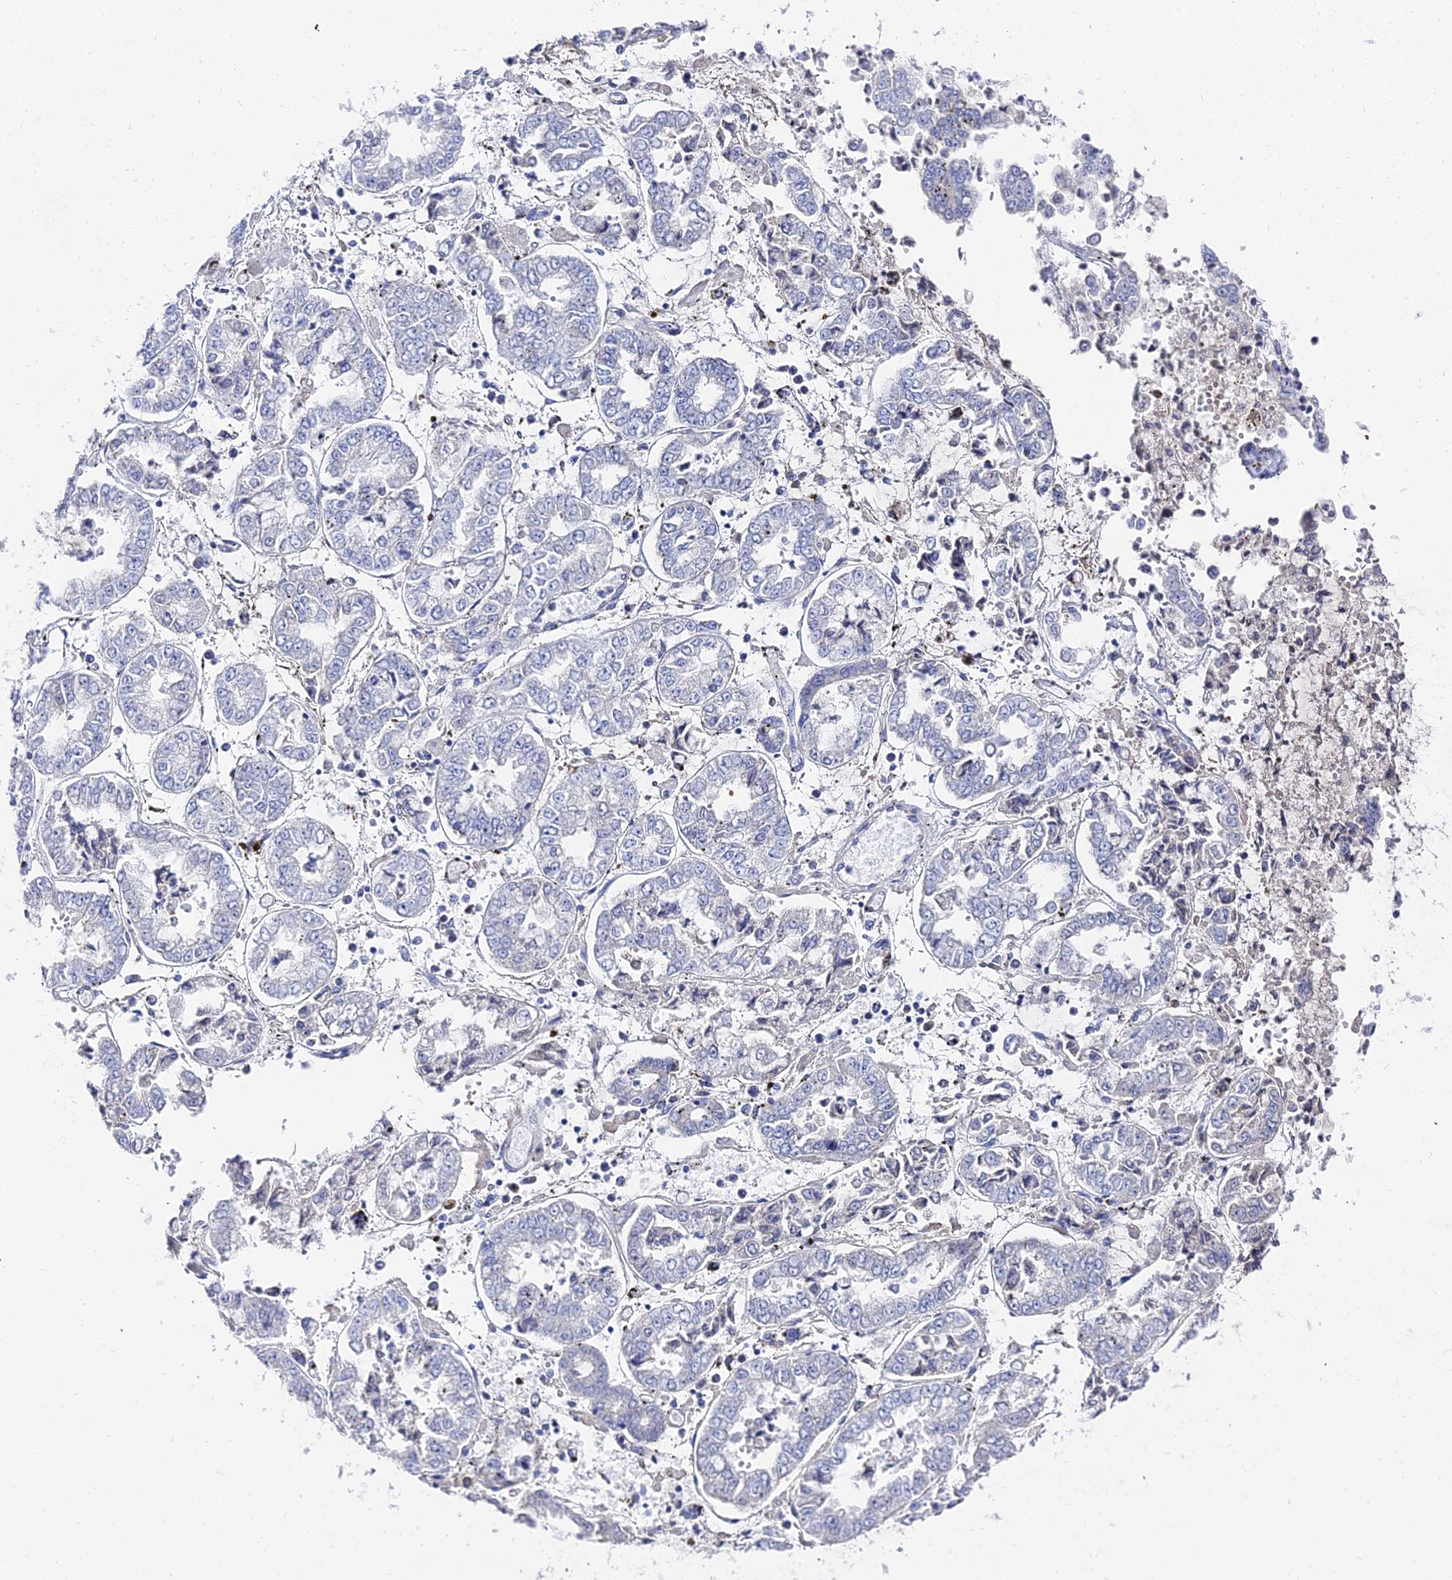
{"staining": {"intensity": "negative", "quantity": "none", "location": "none"}, "tissue": "stomach cancer", "cell_type": "Tumor cells", "image_type": "cancer", "snomed": [{"axis": "morphology", "description": "Adenocarcinoma, NOS"}, {"axis": "topography", "description": "Stomach"}], "caption": "The histopathology image shows no significant positivity in tumor cells of stomach adenocarcinoma.", "gene": "KRT17", "patient": {"sex": "male", "age": 76}}